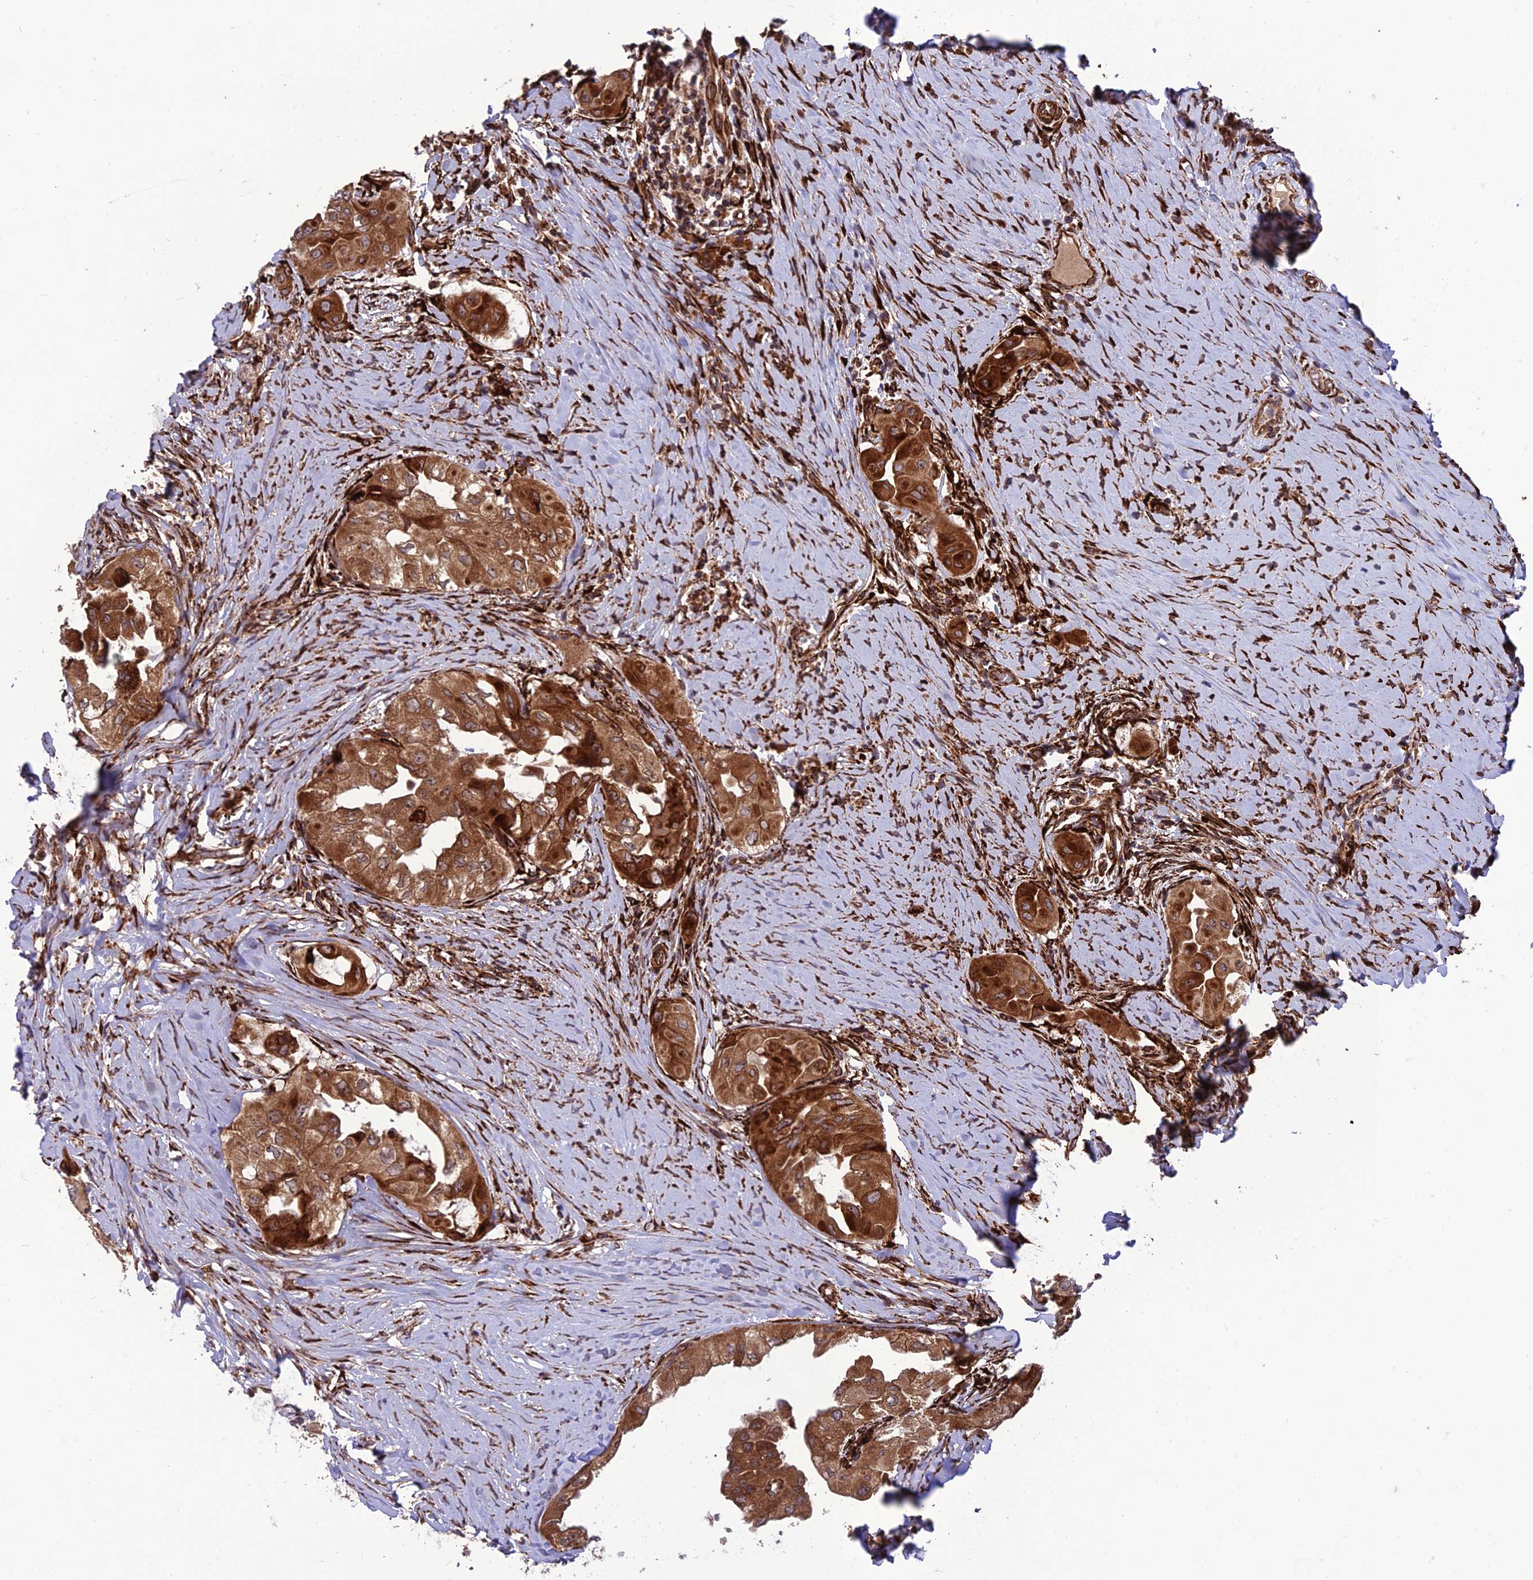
{"staining": {"intensity": "strong", "quantity": ">75%", "location": "cytoplasmic/membranous"}, "tissue": "thyroid cancer", "cell_type": "Tumor cells", "image_type": "cancer", "snomed": [{"axis": "morphology", "description": "Papillary adenocarcinoma, NOS"}, {"axis": "topography", "description": "Thyroid gland"}], "caption": "The histopathology image demonstrates a brown stain indicating the presence of a protein in the cytoplasmic/membranous of tumor cells in thyroid cancer.", "gene": "CRTAP", "patient": {"sex": "female", "age": 59}}